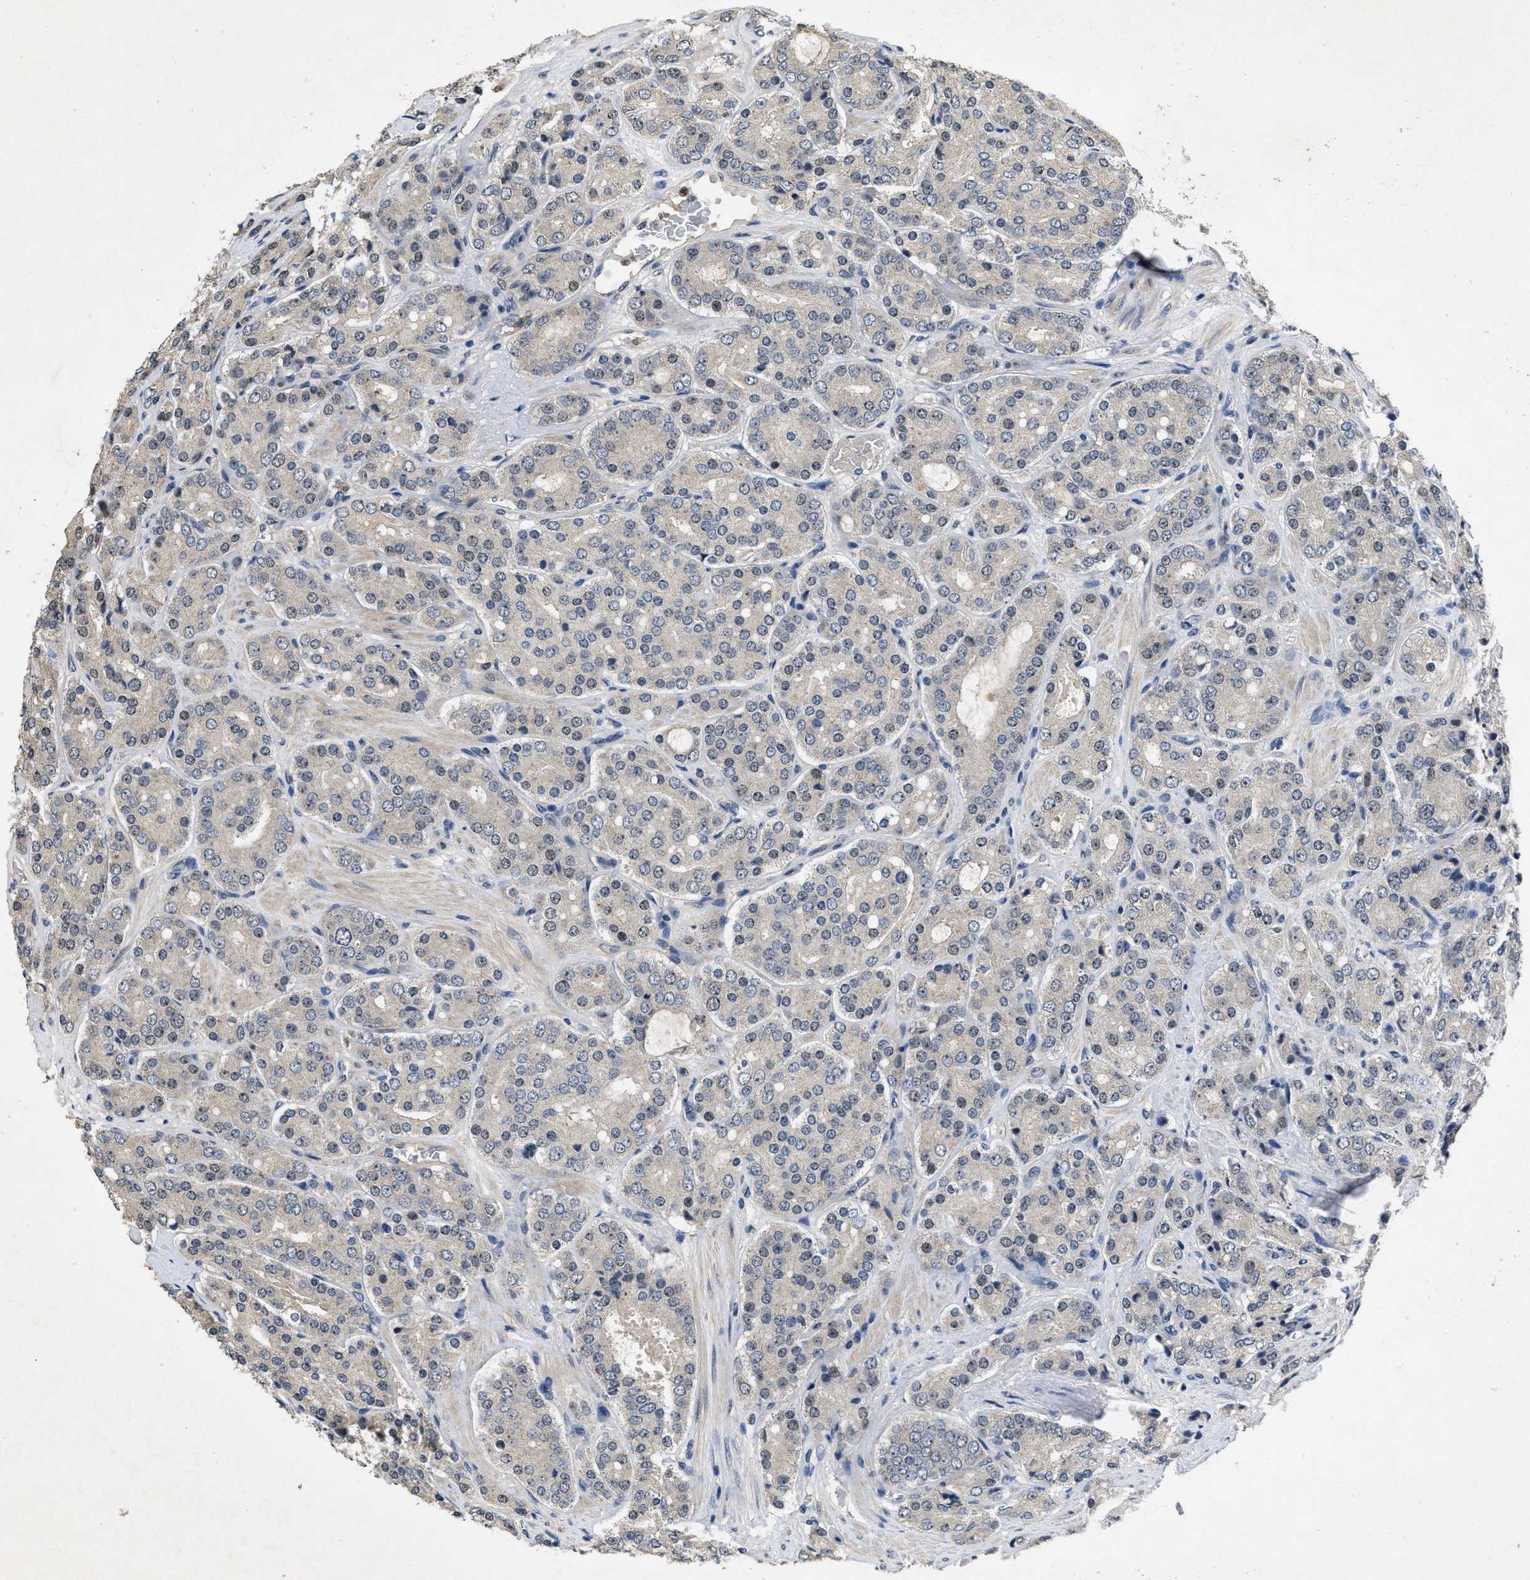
{"staining": {"intensity": "moderate", "quantity": "<25%", "location": "nuclear"}, "tissue": "prostate cancer", "cell_type": "Tumor cells", "image_type": "cancer", "snomed": [{"axis": "morphology", "description": "Adenocarcinoma, High grade"}, {"axis": "topography", "description": "Prostate"}], "caption": "This histopathology image exhibits immunohistochemistry (IHC) staining of prostate cancer (high-grade adenocarcinoma), with low moderate nuclear positivity in approximately <25% of tumor cells.", "gene": "PAPOLG", "patient": {"sex": "male", "age": 65}}